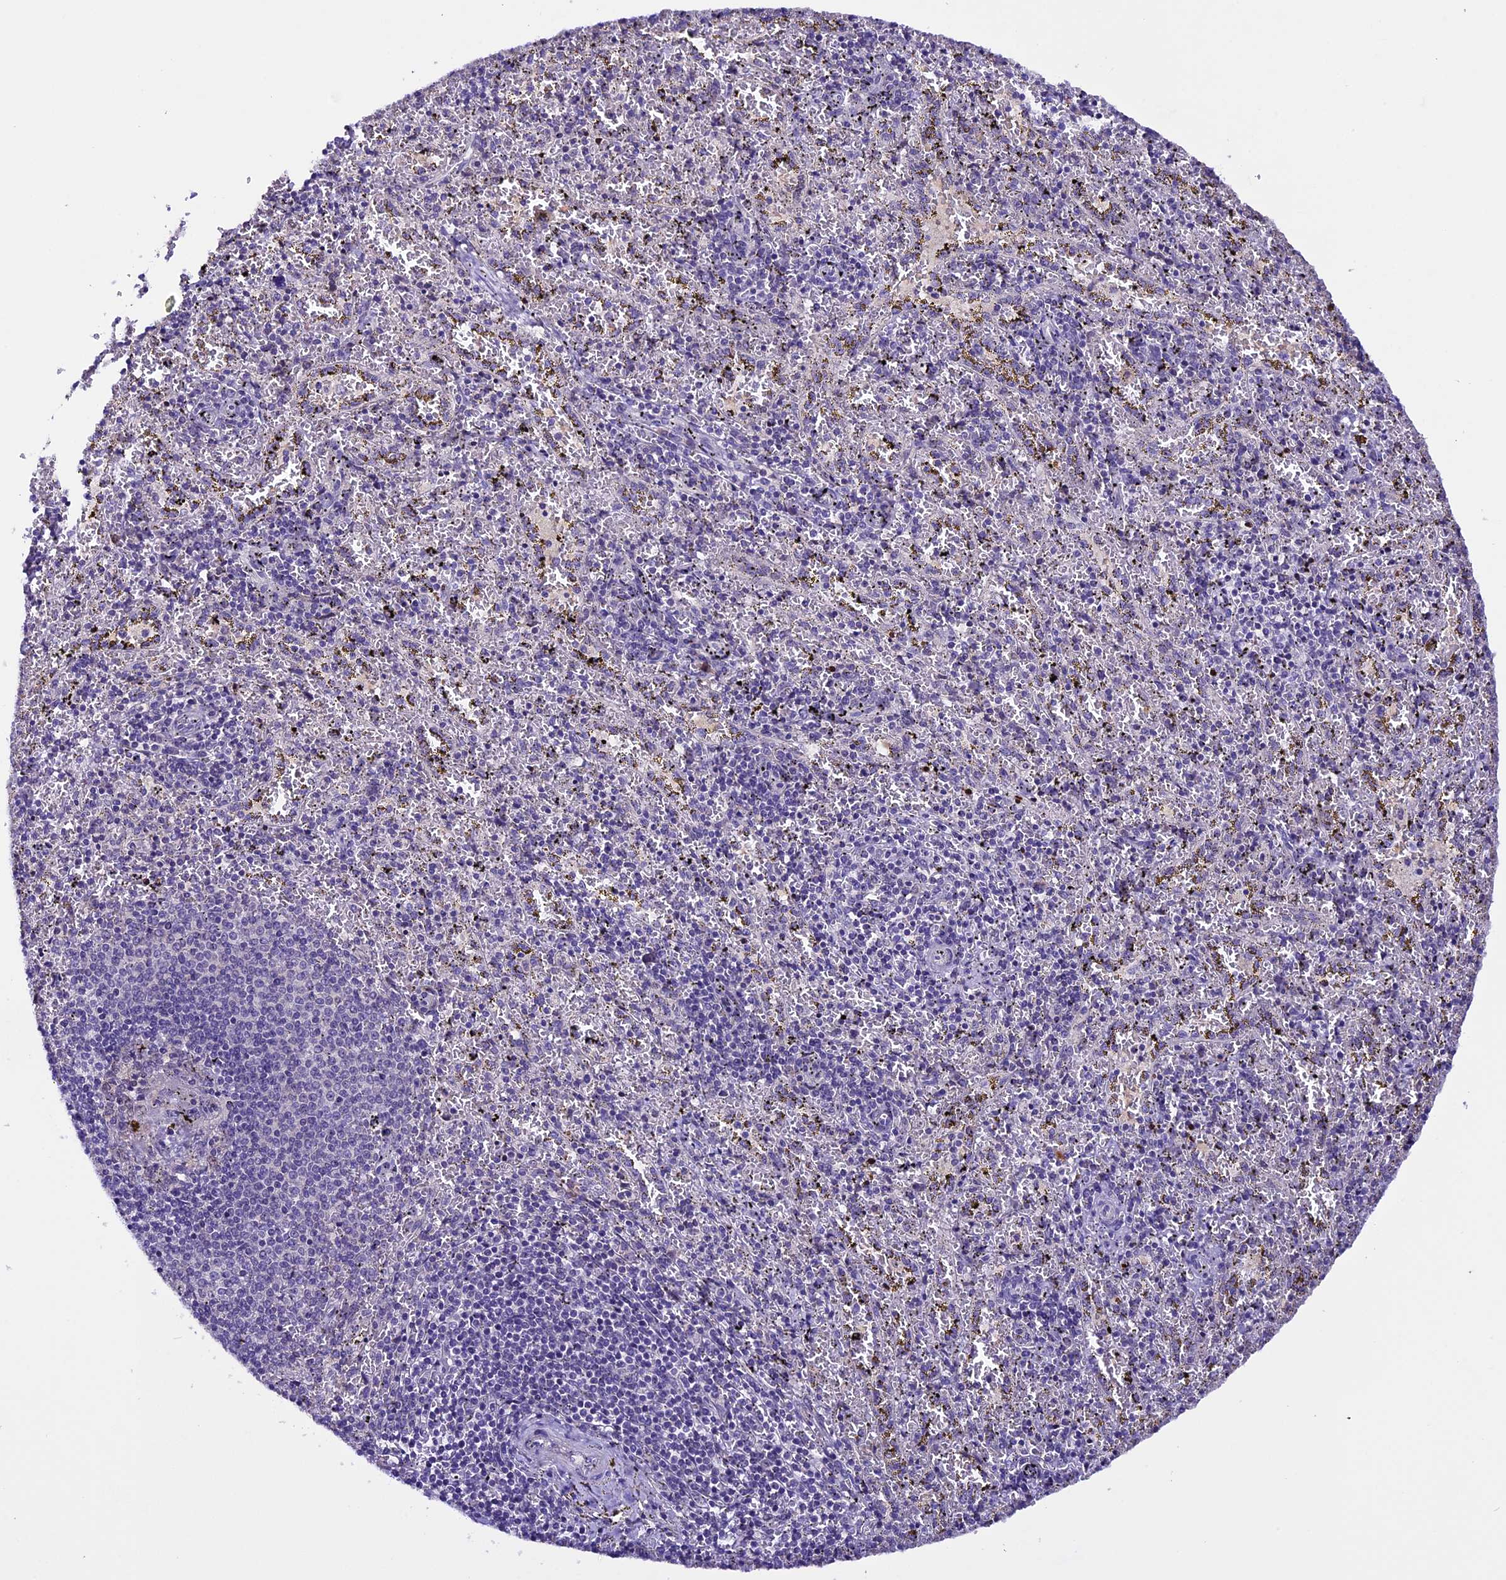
{"staining": {"intensity": "negative", "quantity": "none", "location": "none"}, "tissue": "spleen", "cell_type": "Cells in red pulp", "image_type": "normal", "snomed": [{"axis": "morphology", "description": "Normal tissue, NOS"}, {"axis": "topography", "description": "Spleen"}], "caption": "Immunohistochemistry image of normal spleen stained for a protein (brown), which shows no expression in cells in red pulp.", "gene": "XKR7", "patient": {"sex": "male", "age": 11}}